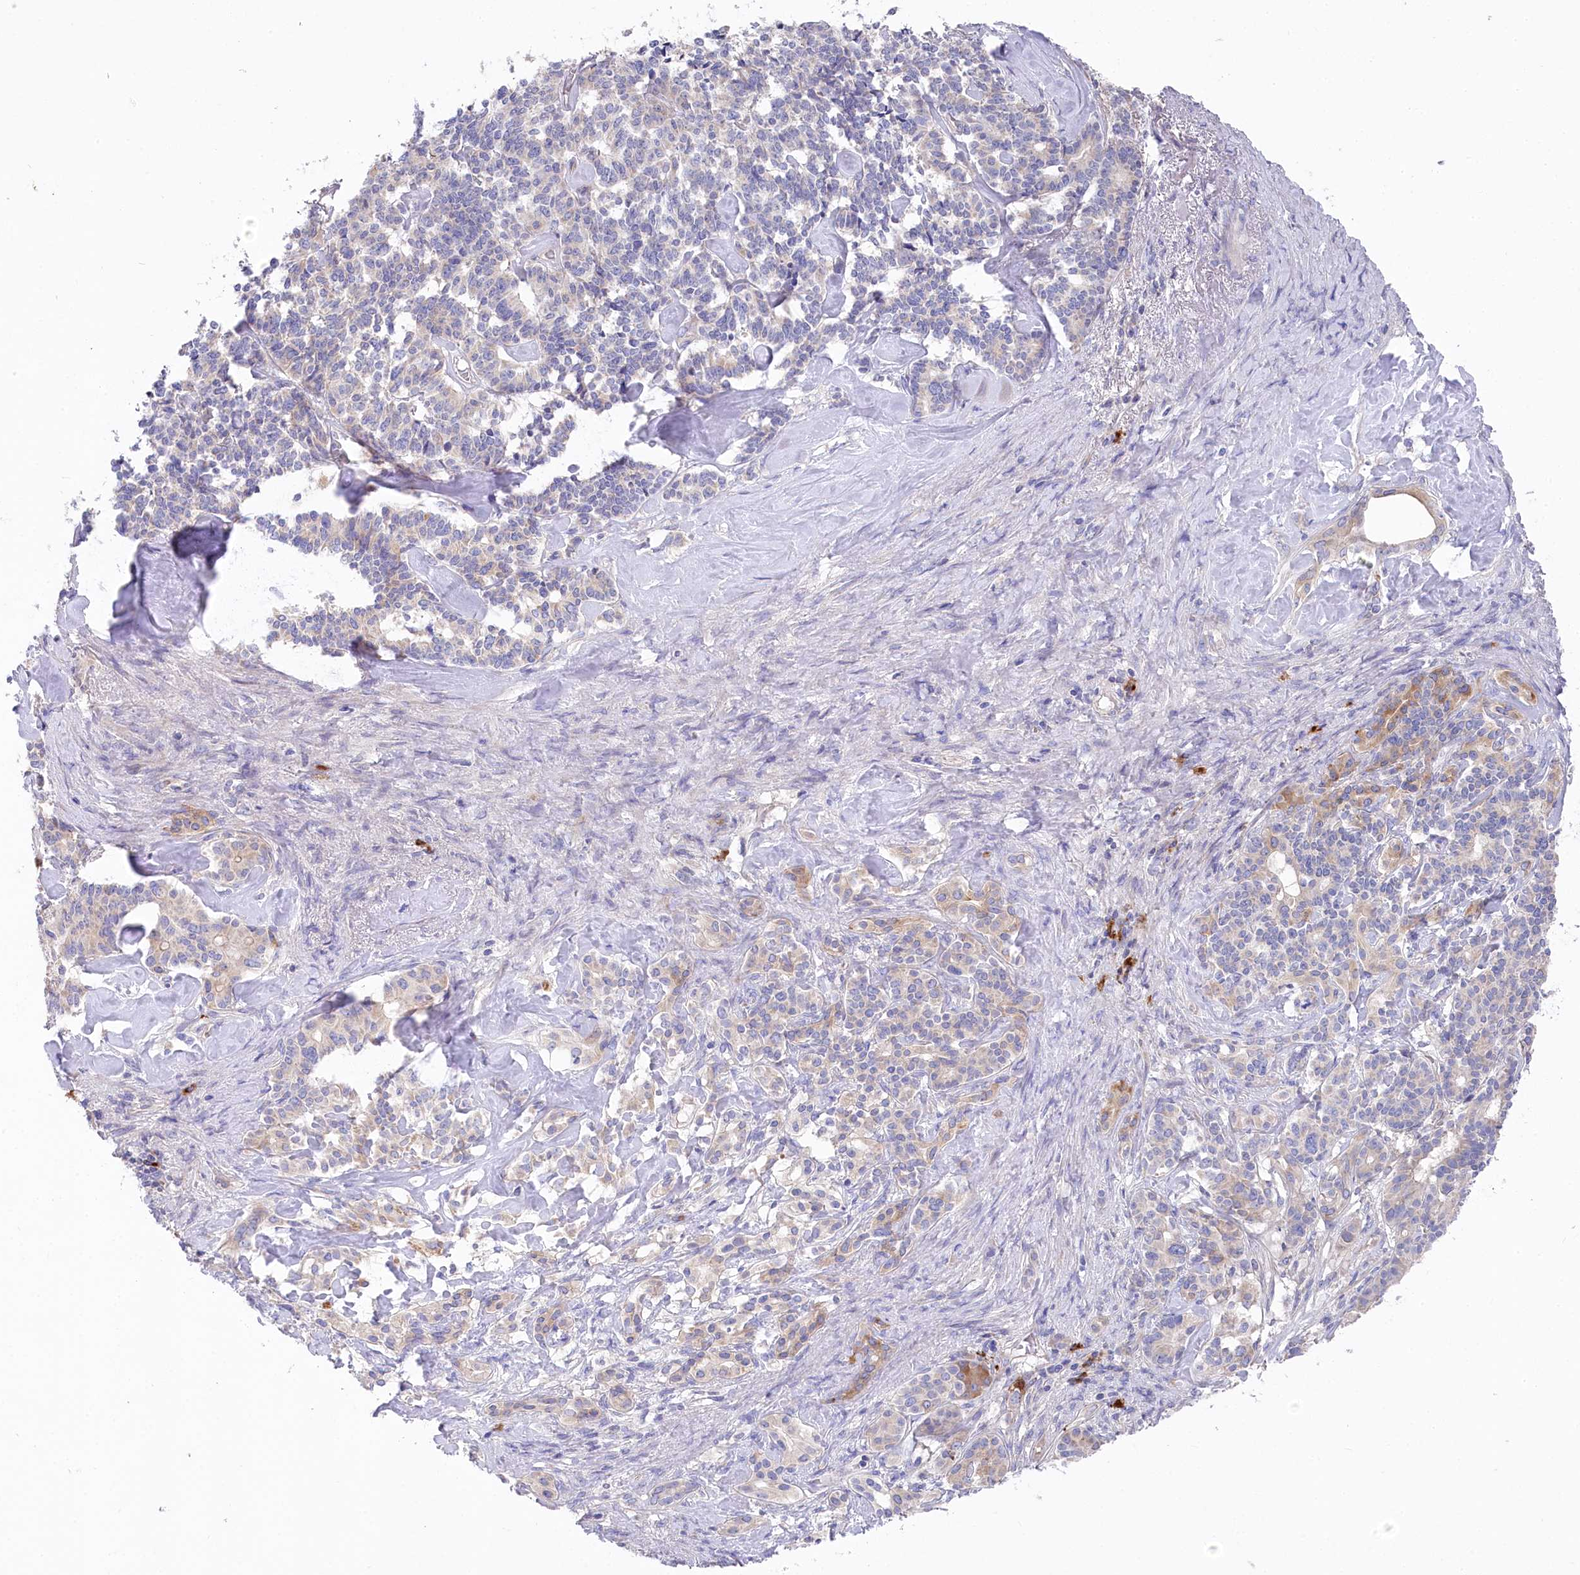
{"staining": {"intensity": "negative", "quantity": "none", "location": "none"}, "tissue": "pancreatic cancer", "cell_type": "Tumor cells", "image_type": "cancer", "snomed": [{"axis": "morphology", "description": "Adenocarcinoma, NOS"}, {"axis": "topography", "description": "Pancreas"}], "caption": "The histopathology image displays no staining of tumor cells in pancreatic adenocarcinoma.", "gene": "POGLUT1", "patient": {"sex": "female", "age": 74}}